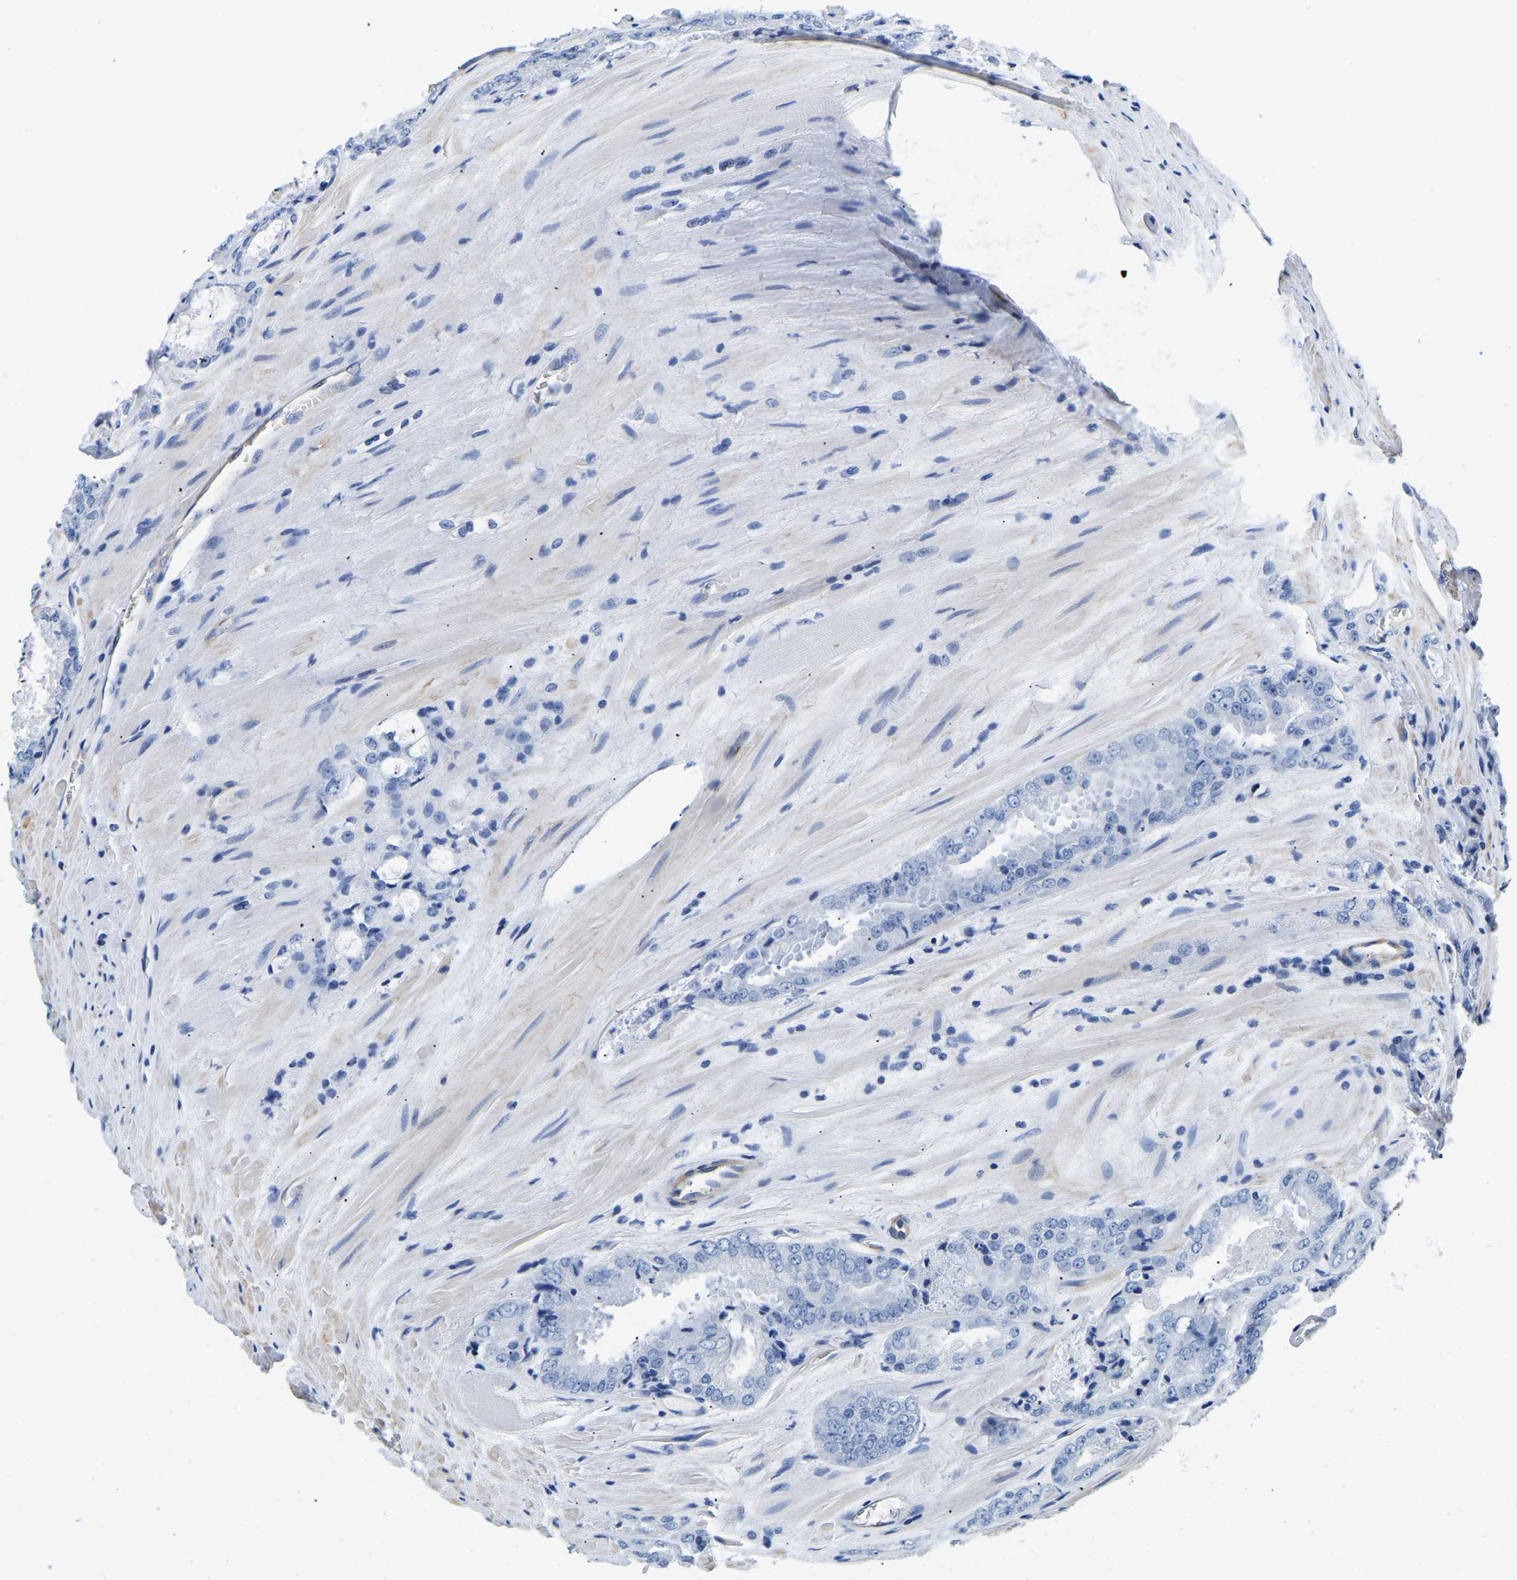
{"staining": {"intensity": "negative", "quantity": "none", "location": "none"}, "tissue": "prostate cancer", "cell_type": "Tumor cells", "image_type": "cancer", "snomed": [{"axis": "morphology", "description": "Adenocarcinoma, High grade"}, {"axis": "topography", "description": "Prostate"}], "caption": "Immunohistochemistry micrograph of prostate cancer (high-grade adenocarcinoma) stained for a protein (brown), which reveals no positivity in tumor cells.", "gene": "UPK3A", "patient": {"sex": "male", "age": 65}}